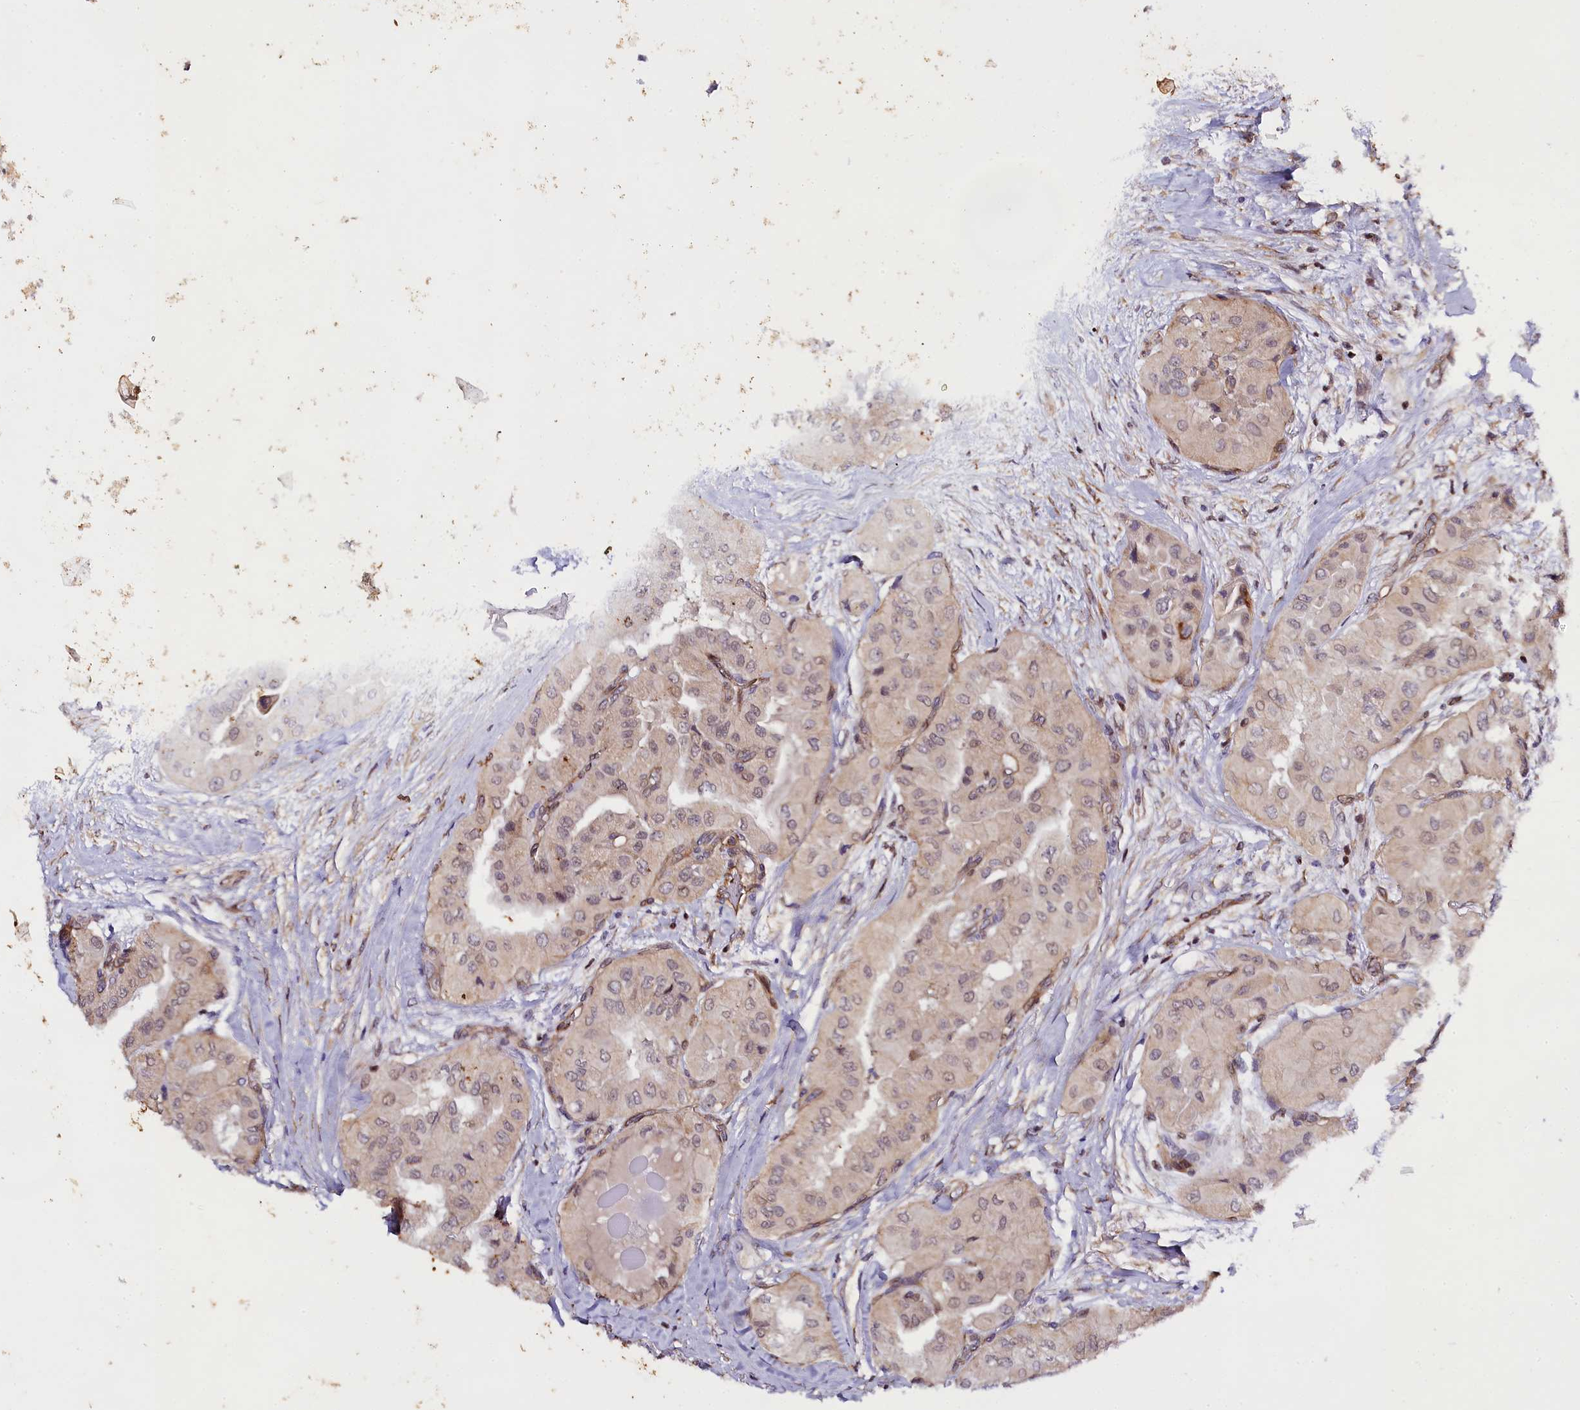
{"staining": {"intensity": "weak", "quantity": "25%-75%", "location": "nuclear"}, "tissue": "thyroid cancer", "cell_type": "Tumor cells", "image_type": "cancer", "snomed": [{"axis": "morphology", "description": "Normal tissue, NOS"}, {"axis": "morphology", "description": "Papillary adenocarcinoma, NOS"}, {"axis": "topography", "description": "Thyroid gland"}], "caption": "High-power microscopy captured an immunohistochemistry histopathology image of thyroid papillary adenocarcinoma, revealing weak nuclear positivity in approximately 25%-75% of tumor cells.", "gene": "SP4", "patient": {"sex": "female", "age": 59}}